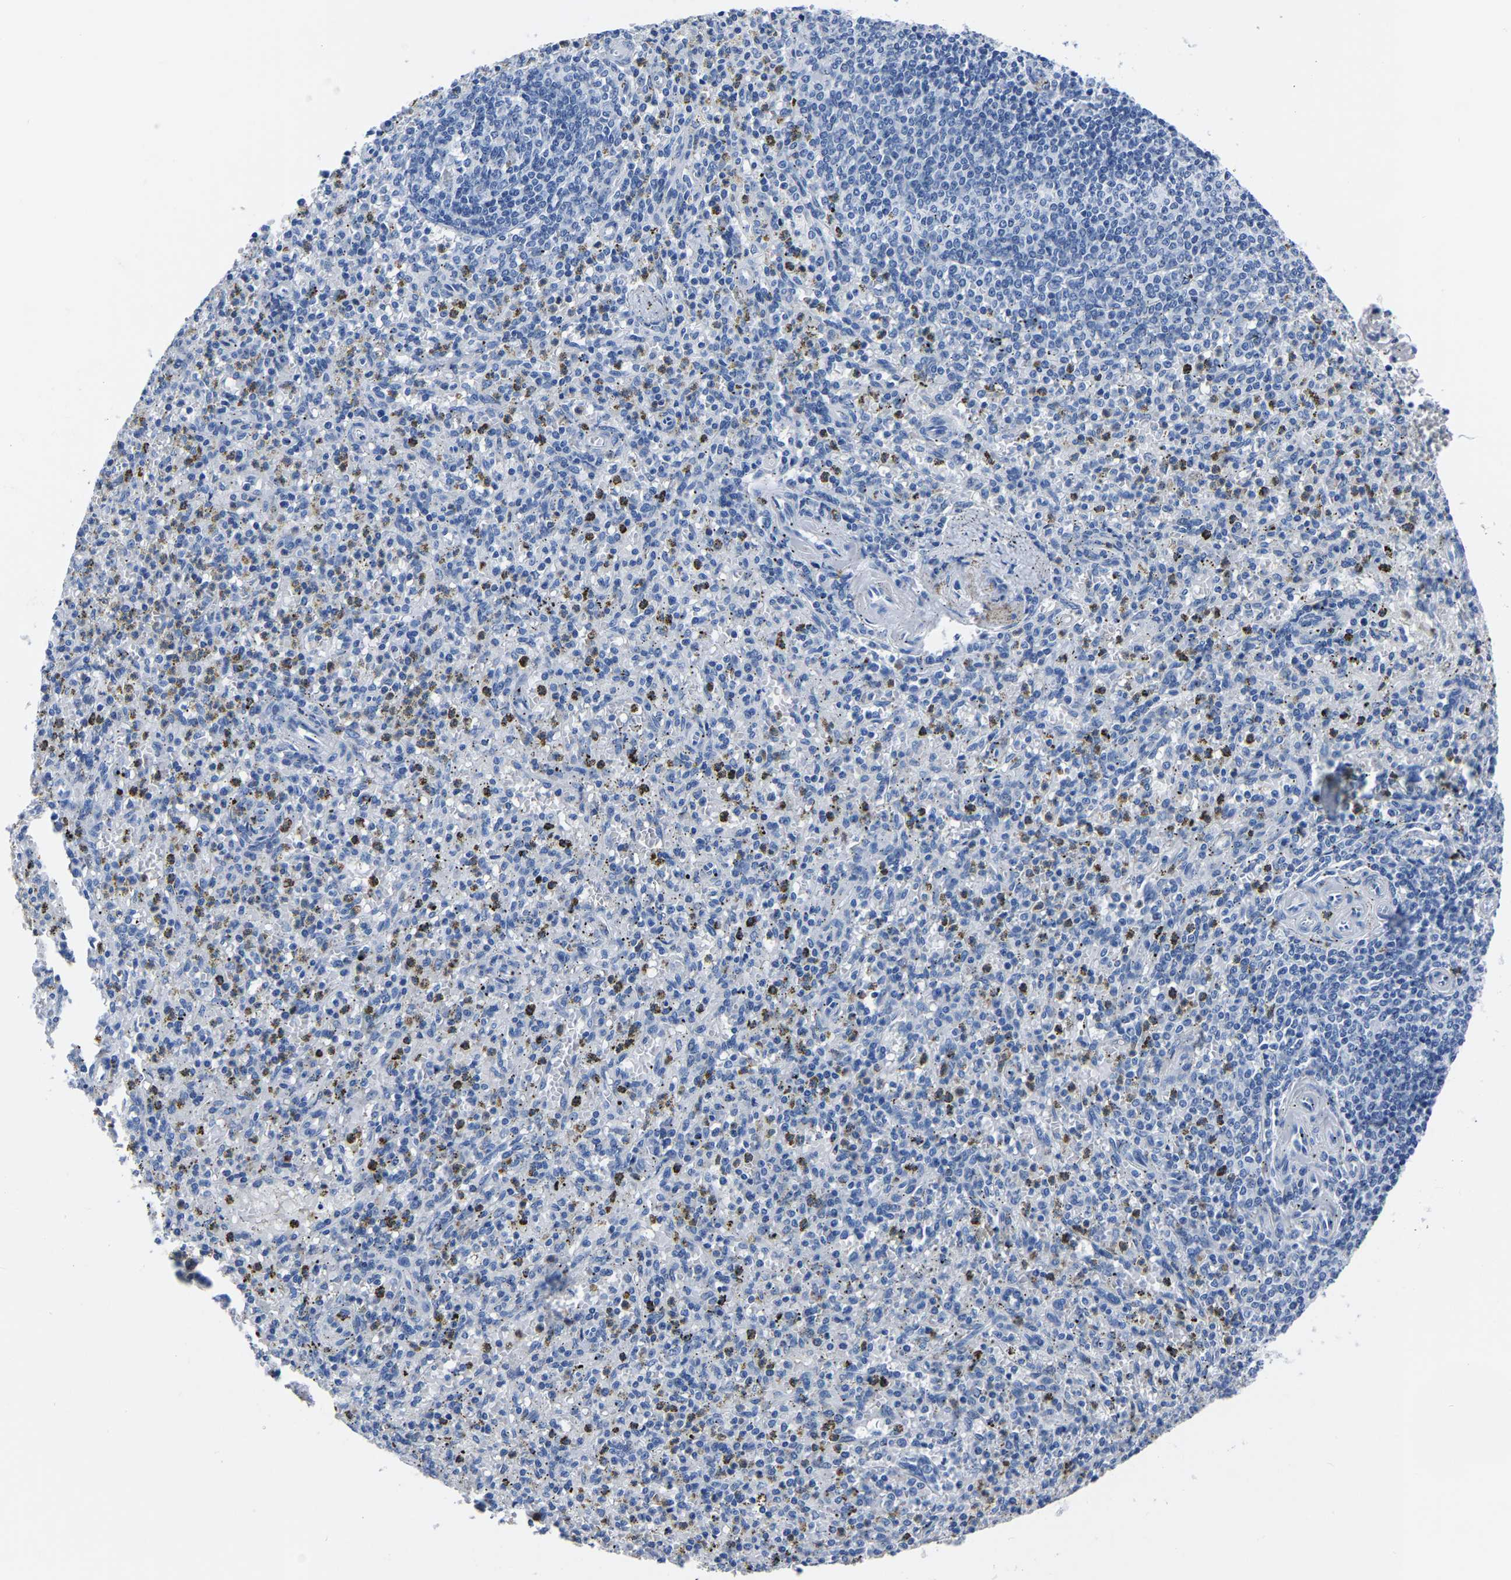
{"staining": {"intensity": "negative", "quantity": "none", "location": "none"}, "tissue": "spleen", "cell_type": "Cells in red pulp", "image_type": "normal", "snomed": [{"axis": "morphology", "description": "Normal tissue, NOS"}, {"axis": "topography", "description": "Spleen"}], "caption": "Immunohistochemistry of normal spleen displays no positivity in cells in red pulp.", "gene": "IMPG2", "patient": {"sex": "male", "age": 72}}